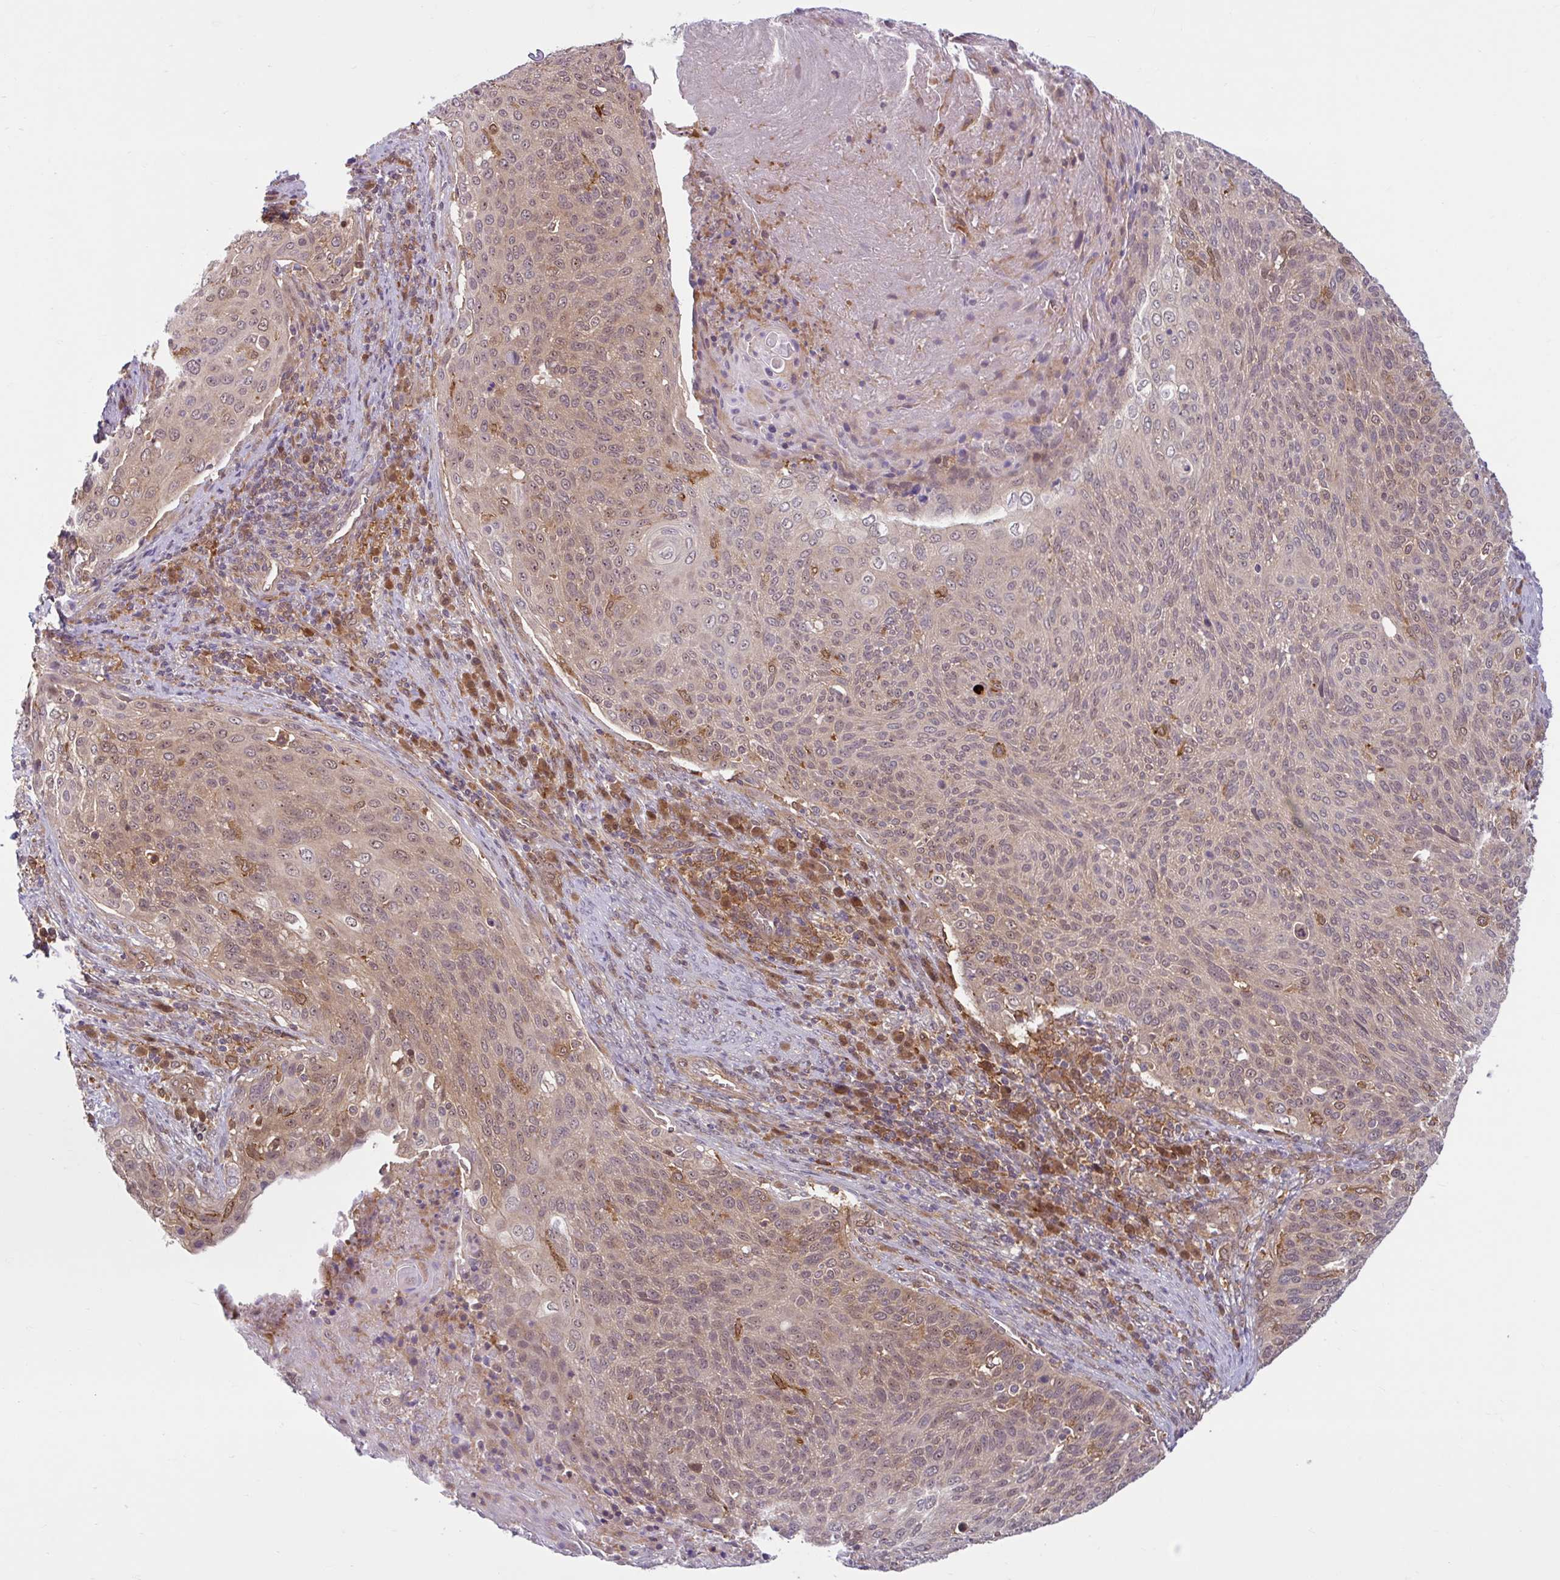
{"staining": {"intensity": "weak", "quantity": "25%-75%", "location": "cytoplasmic/membranous,nuclear"}, "tissue": "cervical cancer", "cell_type": "Tumor cells", "image_type": "cancer", "snomed": [{"axis": "morphology", "description": "Squamous cell carcinoma, NOS"}, {"axis": "topography", "description": "Cervix"}], "caption": "Cervical cancer (squamous cell carcinoma) tissue displays weak cytoplasmic/membranous and nuclear staining in about 25%-75% of tumor cells, visualized by immunohistochemistry.", "gene": "HMBS", "patient": {"sex": "female", "age": 31}}